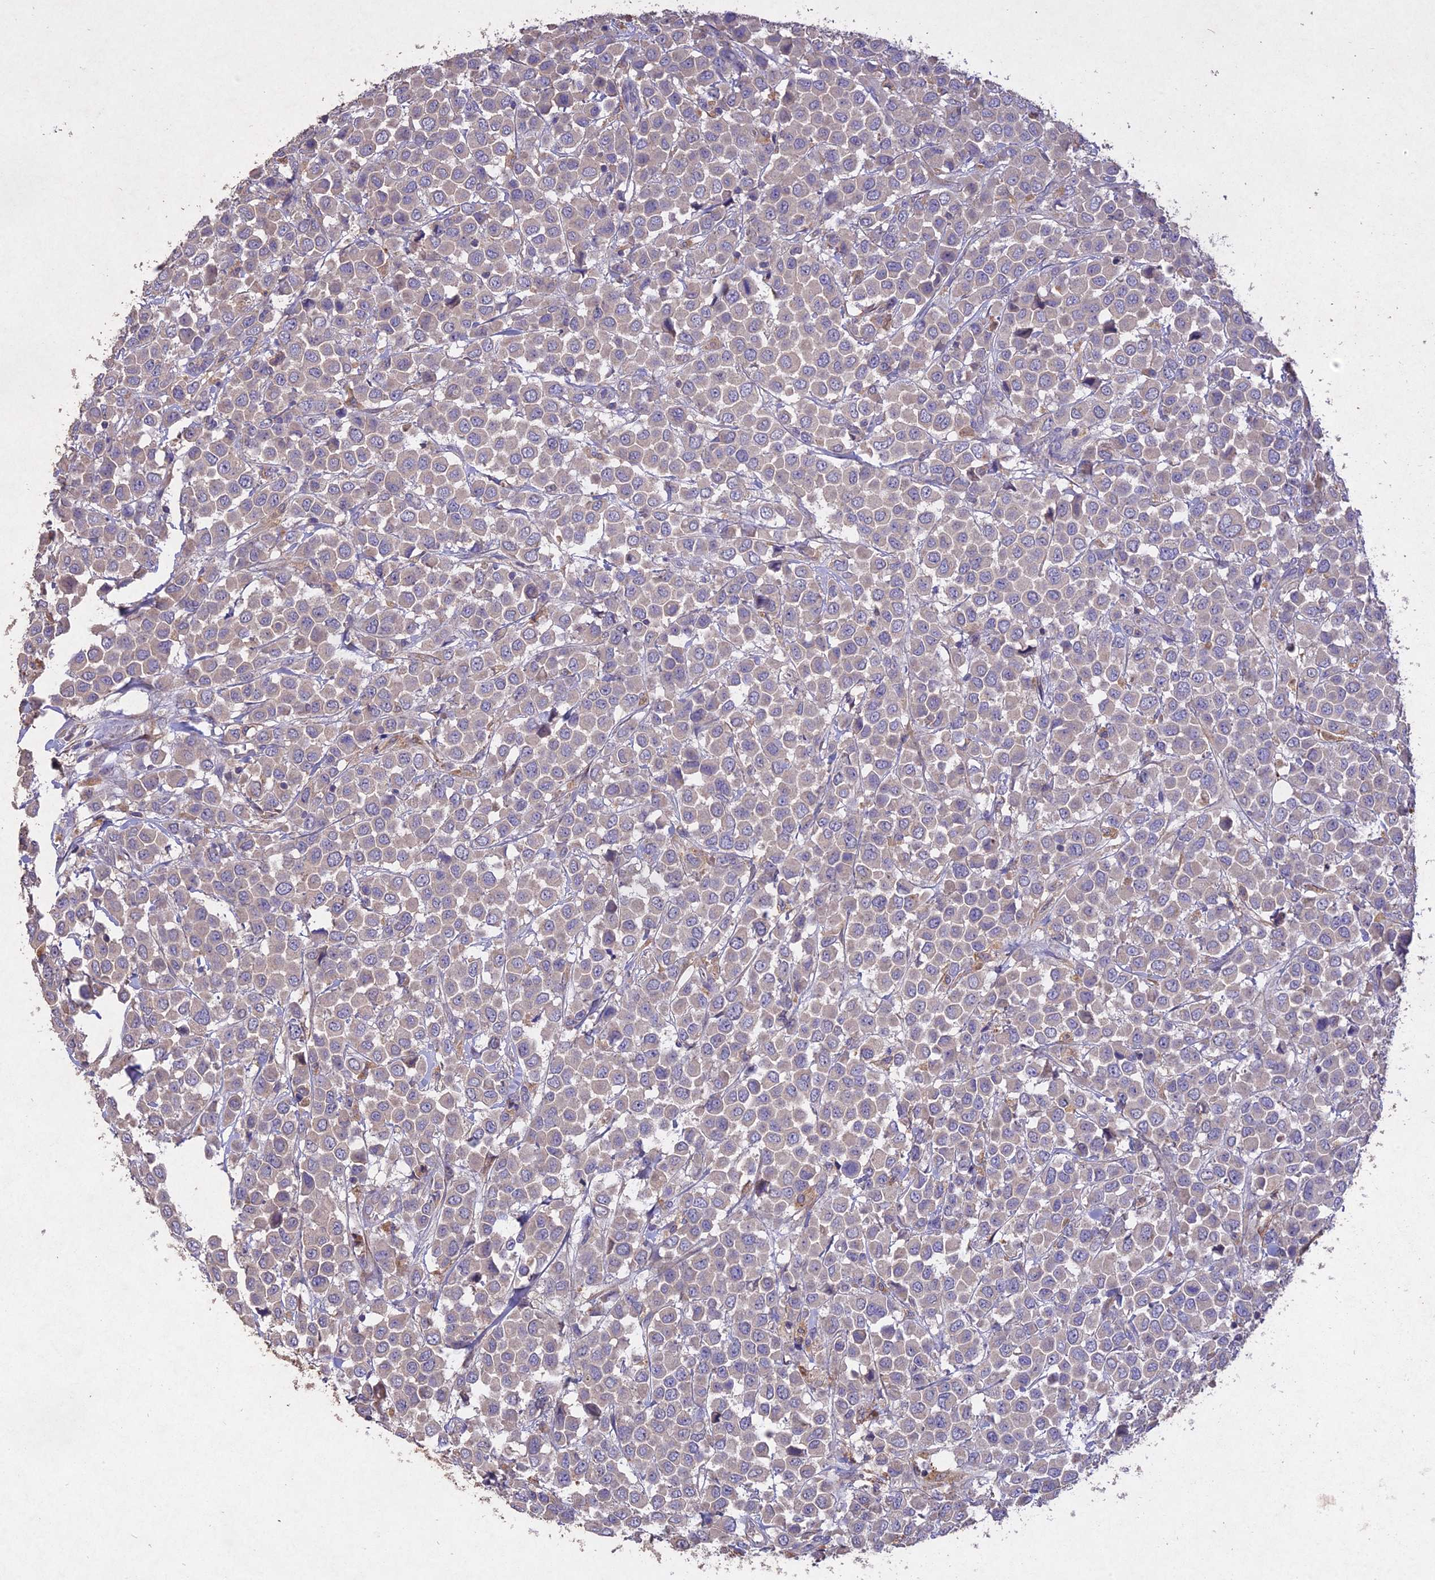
{"staining": {"intensity": "negative", "quantity": "none", "location": "none"}, "tissue": "breast cancer", "cell_type": "Tumor cells", "image_type": "cancer", "snomed": [{"axis": "morphology", "description": "Duct carcinoma"}, {"axis": "topography", "description": "Breast"}], "caption": "This histopathology image is of breast infiltrating ductal carcinoma stained with IHC to label a protein in brown with the nuclei are counter-stained blue. There is no expression in tumor cells.", "gene": "SLC26A4", "patient": {"sex": "female", "age": 61}}